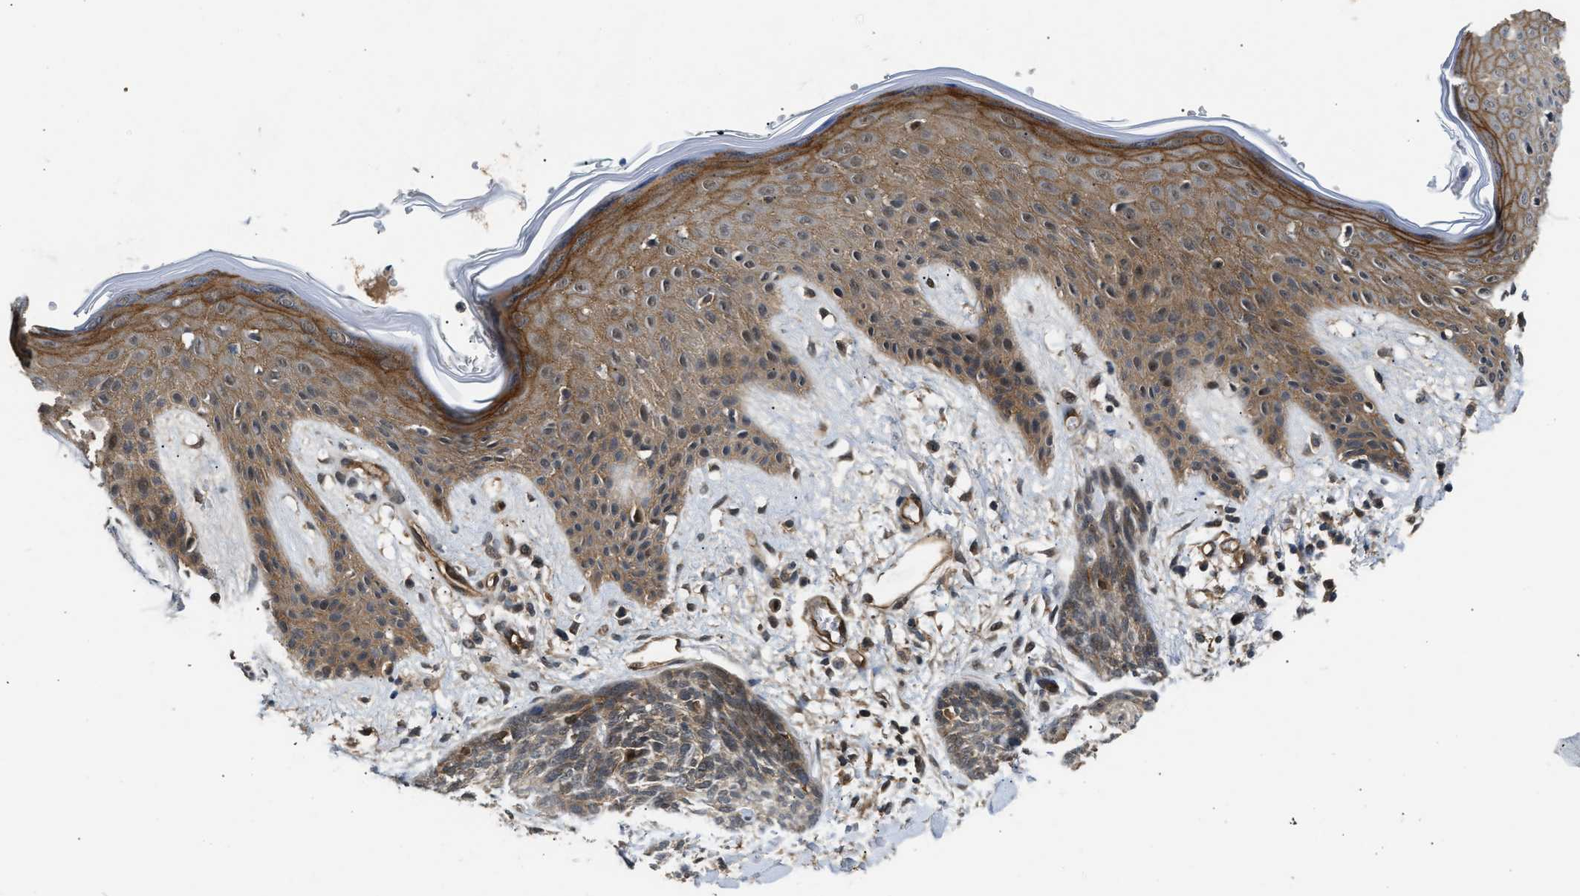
{"staining": {"intensity": "weak", "quantity": "25%-75%", "location": "cytoplasmic/membranous"}, "tissue": "skin cancer", "cell_type": "Tumor cells", "image_type": "cancer", "snomed": [{"axis": "morphology", "description": "Basal cell carcinoma"}, {"axis": "topography", "description": "Skin"}], "caption": "A photomicrograph of human skin cancer (basal cell carcinoma) stained for a protein demonstrates weak cytoplasmic/membranous brown staining in tumor cells.", "gene": "COPS2", "patient": {"sex": "female", "age": 59}}